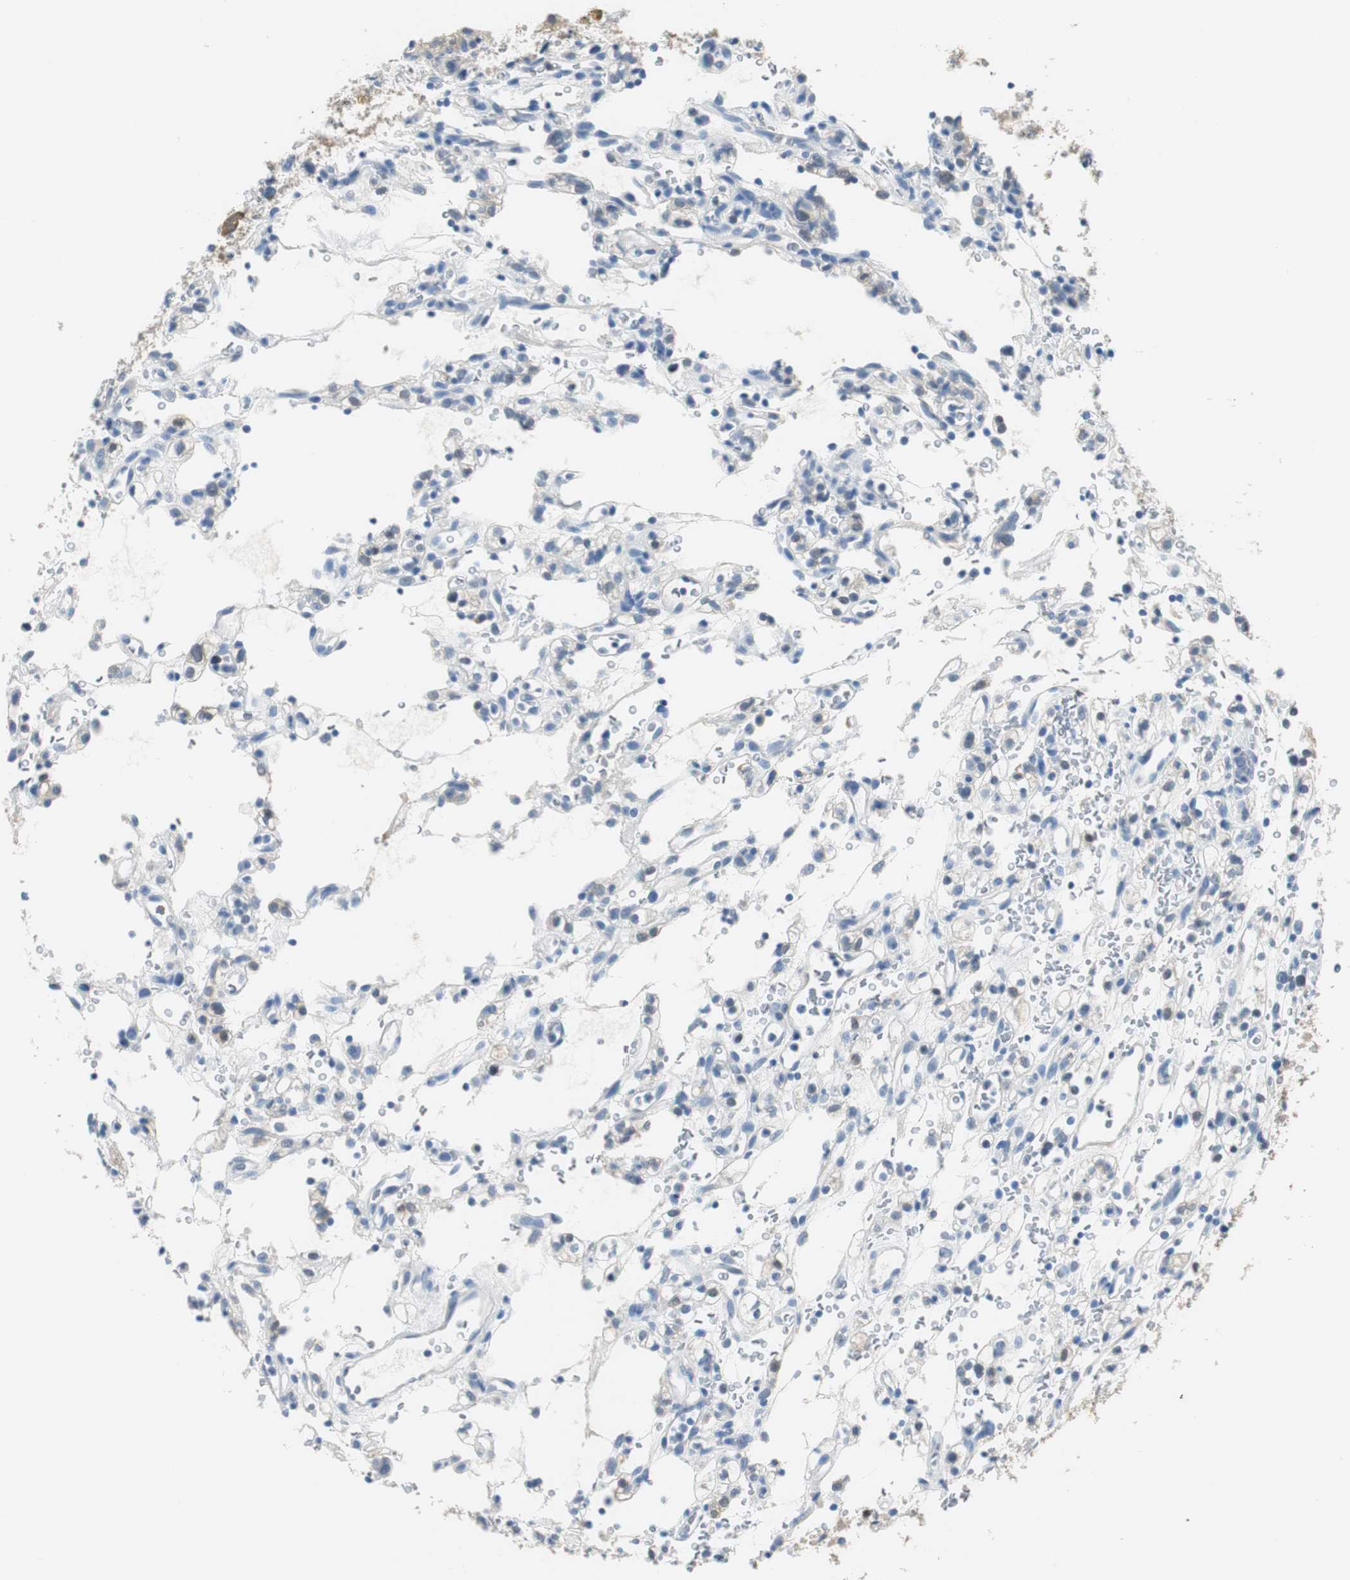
{"staining": {"intensity": "weak", "quantity": "<25%", "location": "cytoplasmic/membranous,nuclear"}, "tissue": "renal cancer", "cell_type": "Tumor cells", "image_type": "cancer", "snomed": [{"axis": "morphology", "description": "Normal tissue, NOS"}, {"axis": "morphology", "description": "Adenocarcinoma, NOS"}, {"axis": "topography", "description": "Kidney"}], "caption": "IHC histopathology image of human renal cancer stained for a protein (brown), which demonstrates no positivity in tumor cells.", "gene": "FBP1", "patient": {"sex": "female", "age": 72}}